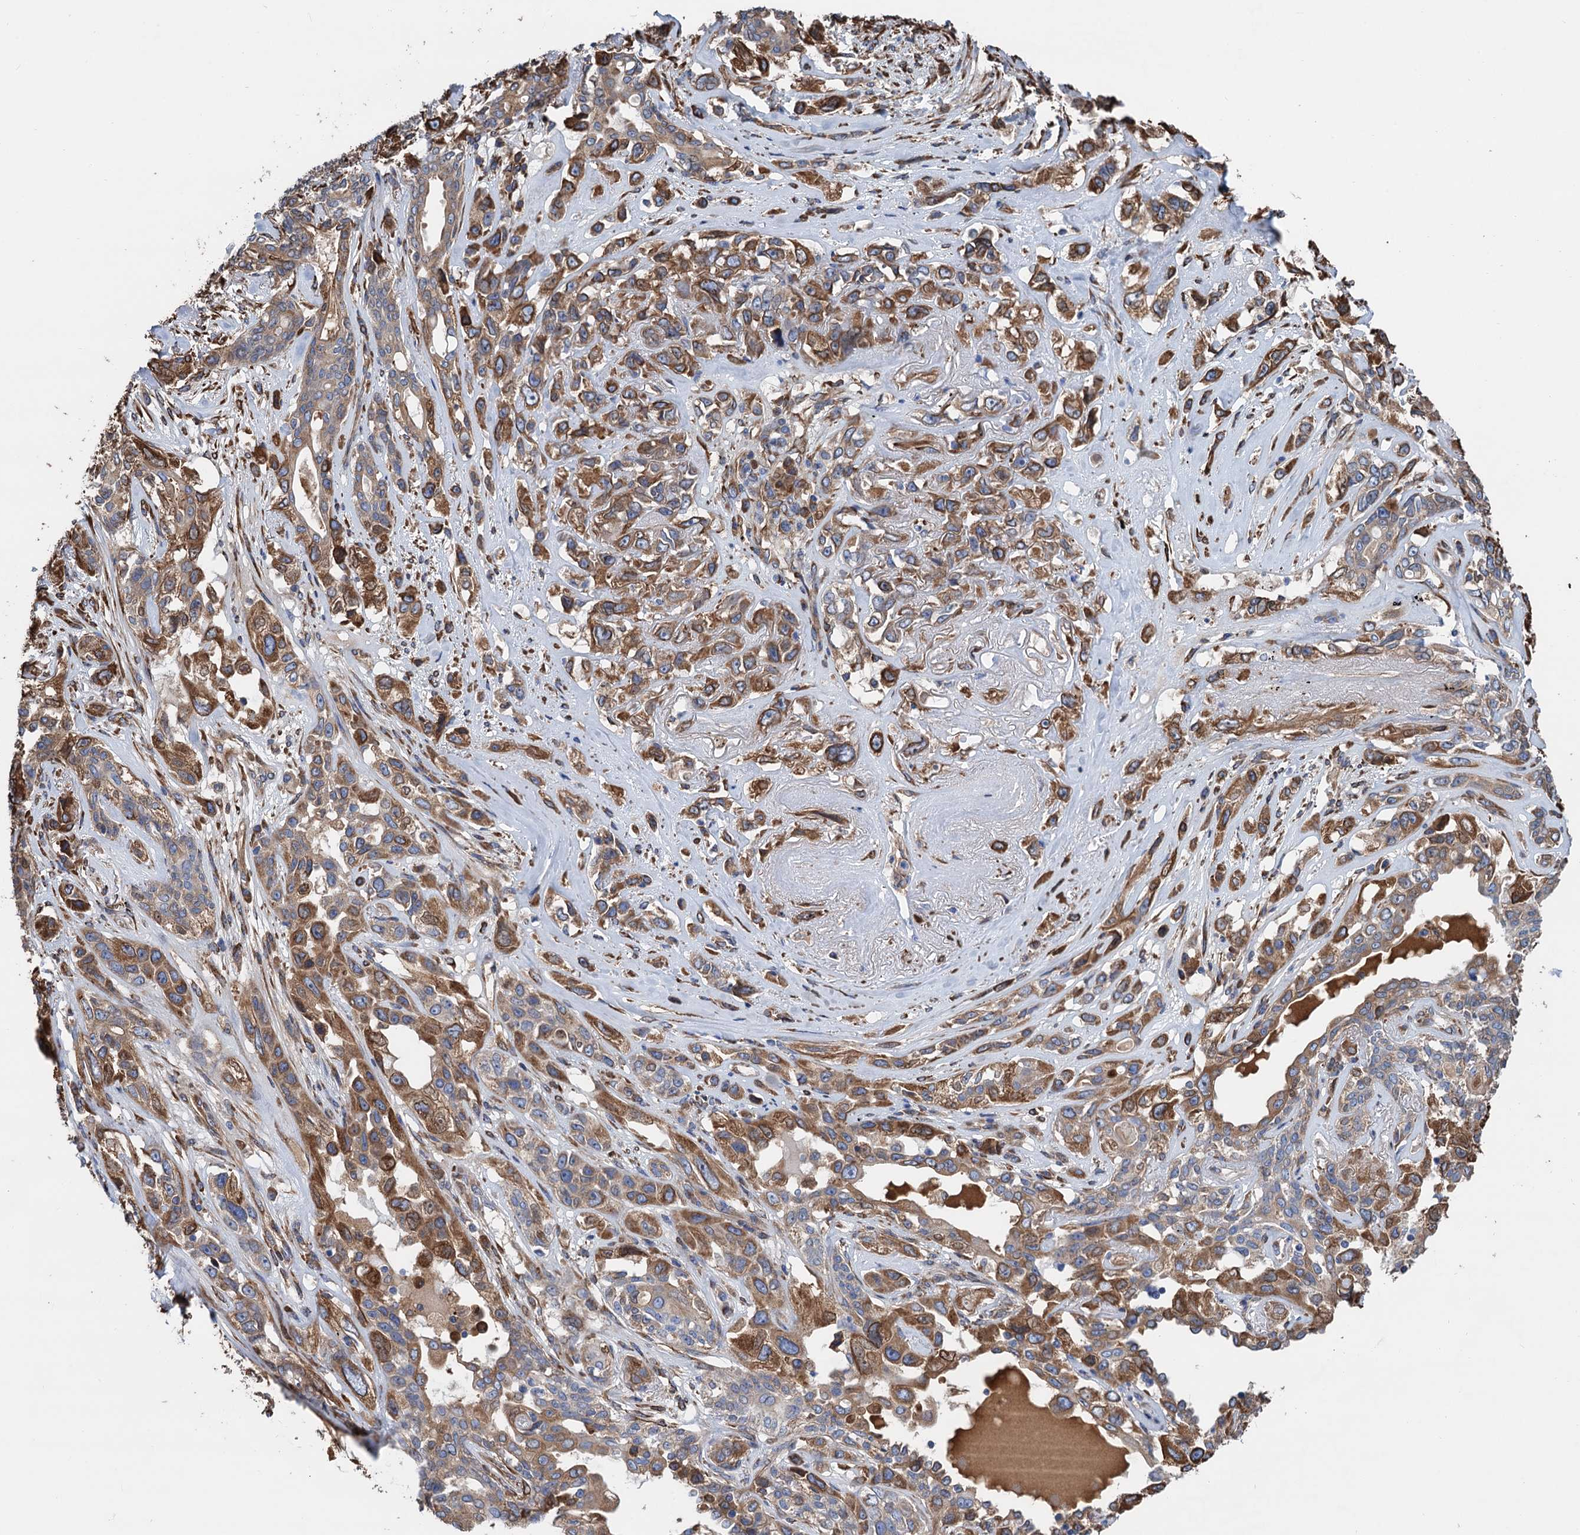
{"staining": {"intensity": "moderate", "quantity": "25%-75%", "location": "cytoplasmic/membranous"}, "tissue": "lung cancer", "cell_type": "Tumor cells", "image_type": "cancer", "snomed": [{"axis": "morphology", "description": "Squamous cell carcinoma, NOS"}, {"axis": "topography", "description": "Lung"}], "caption": "The histopathology image displays staining of lung cancer (squamous cell carcinoma), revealing moderate cytoplasmic/membranous protein staining (brown color) within tumor cells.", "gene": "CNNM1", "patient": {"sex": "female", "age": 70}}